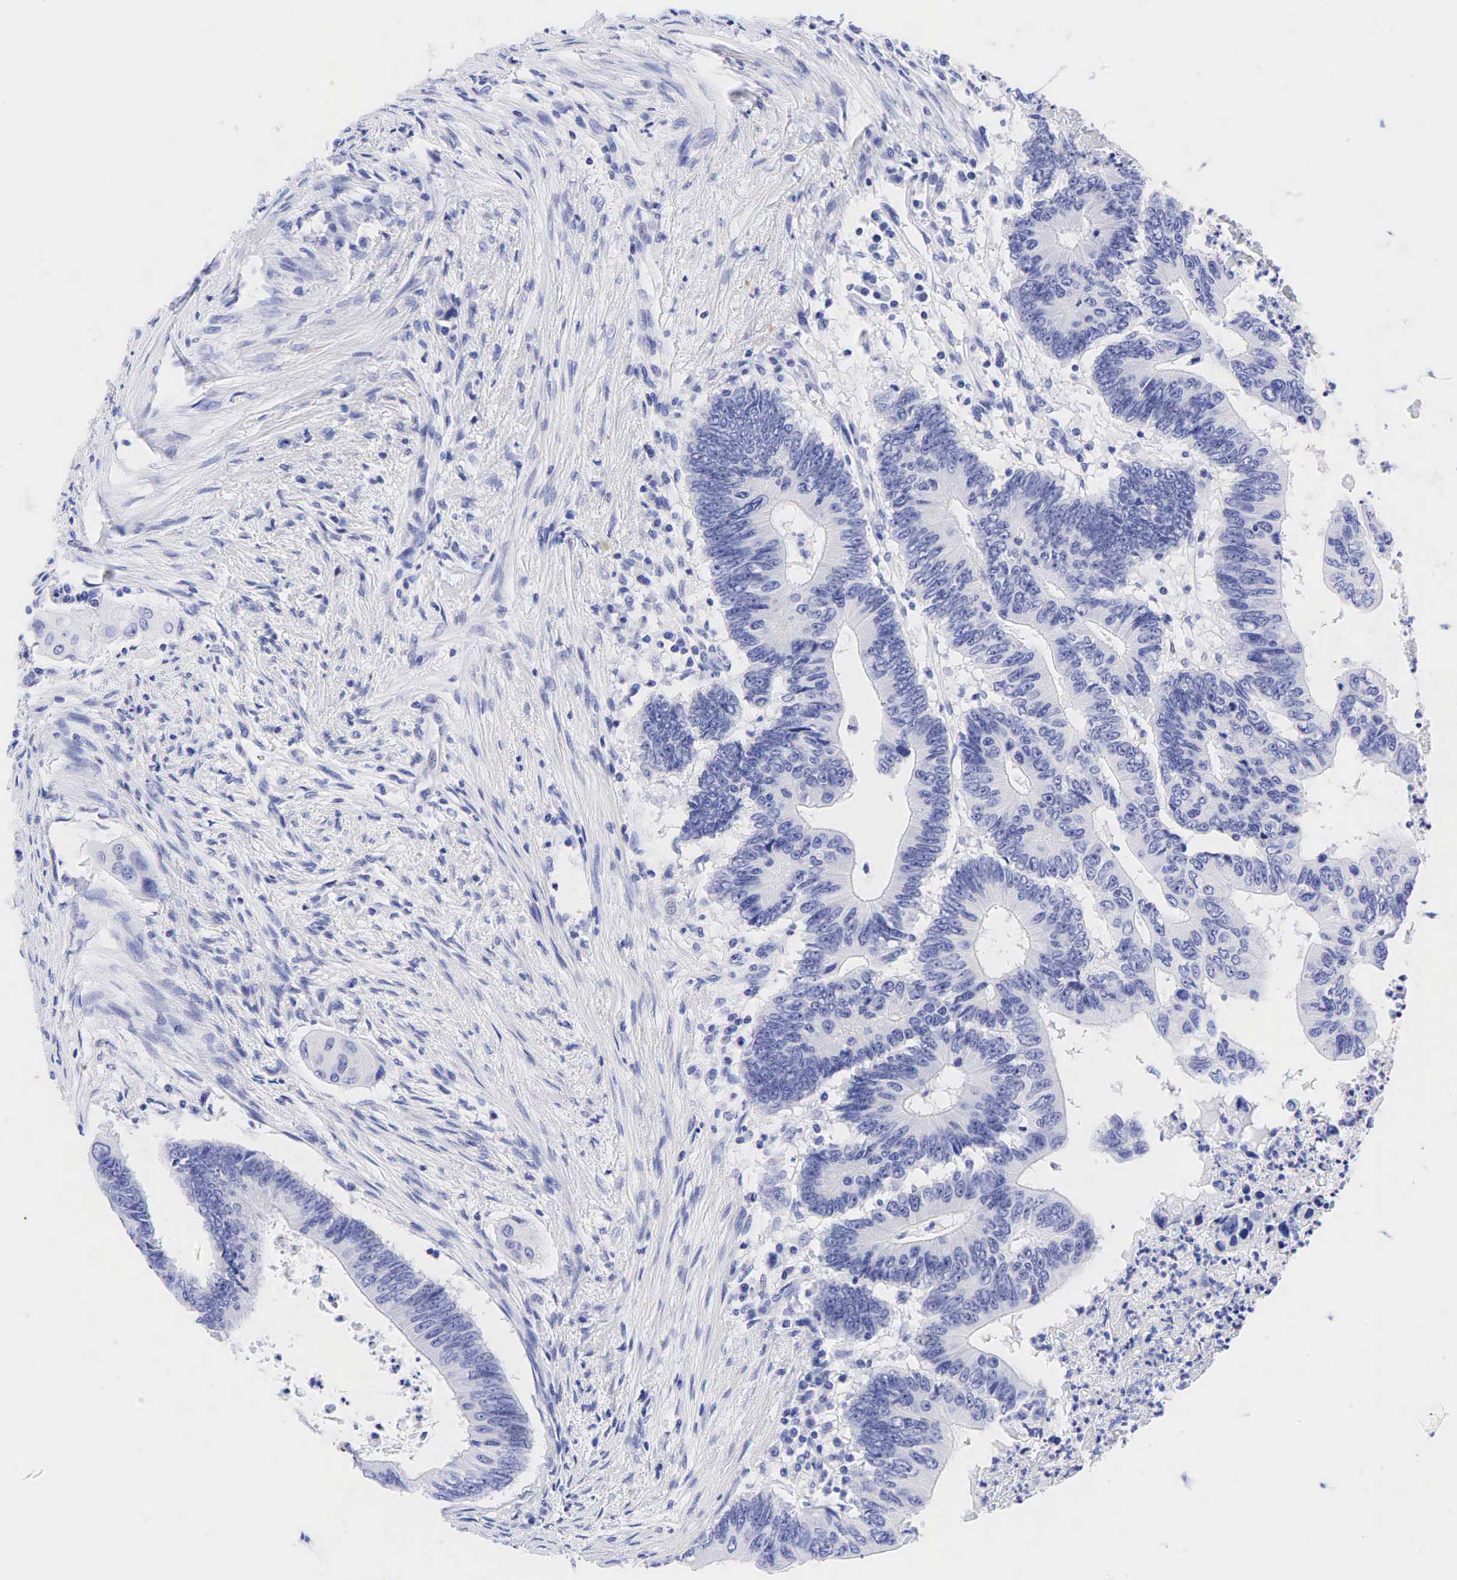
{"staining": {"intensity": "negative", "quantity": "none", "location": "none"}, "tissue": "colorectal cancer", "cell_type": "Tumor cells", "image_type": "cancer", "snomed": [{"axis": "morphology", "description": "Adenocarcinoma, NOS"}, {"axis": "topography", "description": "Colon"}], "caption": "DAB (3,3'-diaminobenzidine) immunohistochemical staining of colorectal cancer displays no significant positivity in tumor cells.", "gene": "KRT7", "patient": {"sex": "male", "age": 65}}